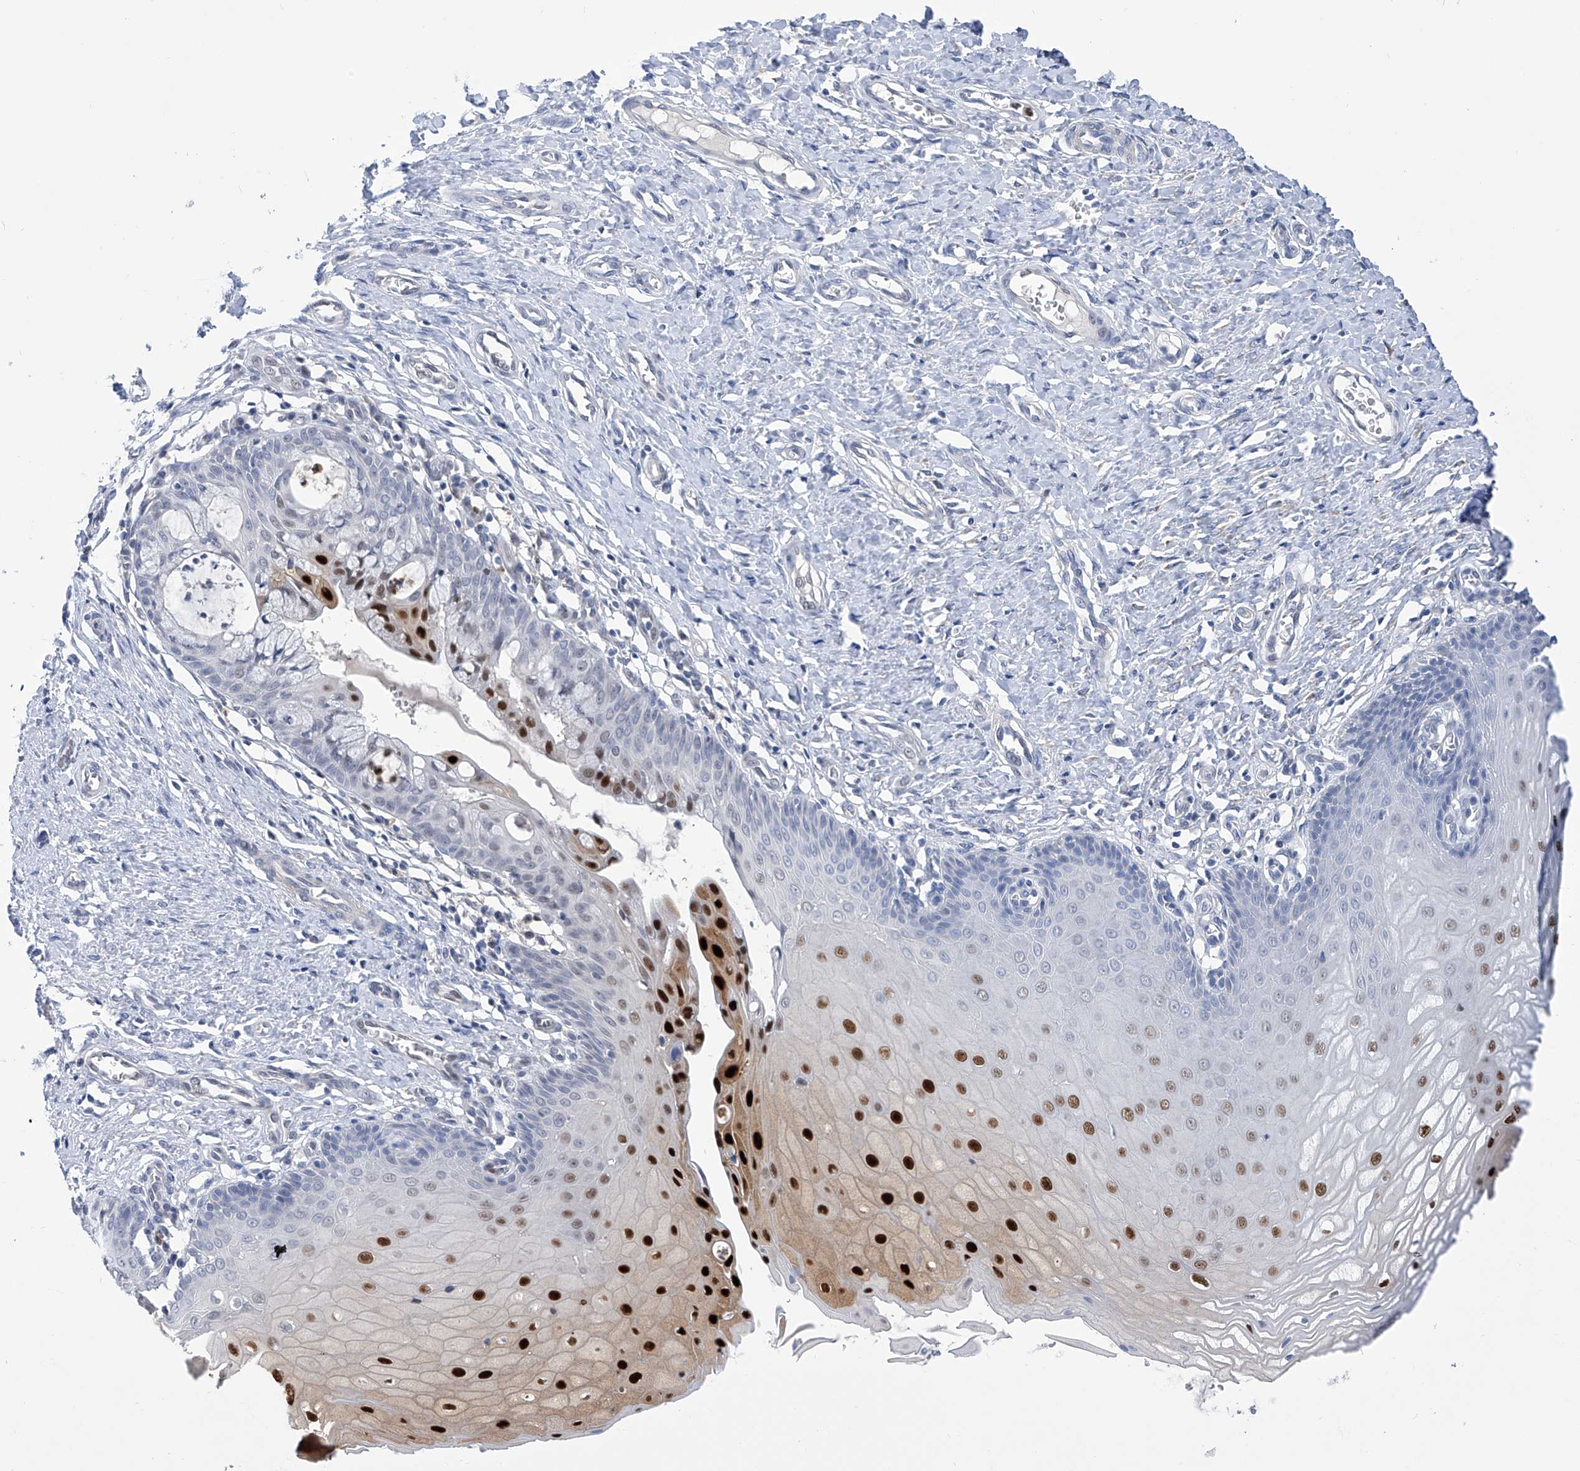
{"staining": {"intensity": "moderate", "quantity": "25%-75%", "location": "nuclear"}, "tissue": "cervix", "cell_type": "Glandular cells", "image_type": "normal", "snomed": [{"axis": "morphology", "description": "Normal tissue, NOS"}, {"axis": "topography", "description": "Cervix"}], "caption": "This image exhibits IHC staining of normal human cervix, with medium moderate nuclear positivity in approximately 25%-75% of glandular cells.", "gene": "PHF20", "patient": {"sex": "female", "age": 55}}